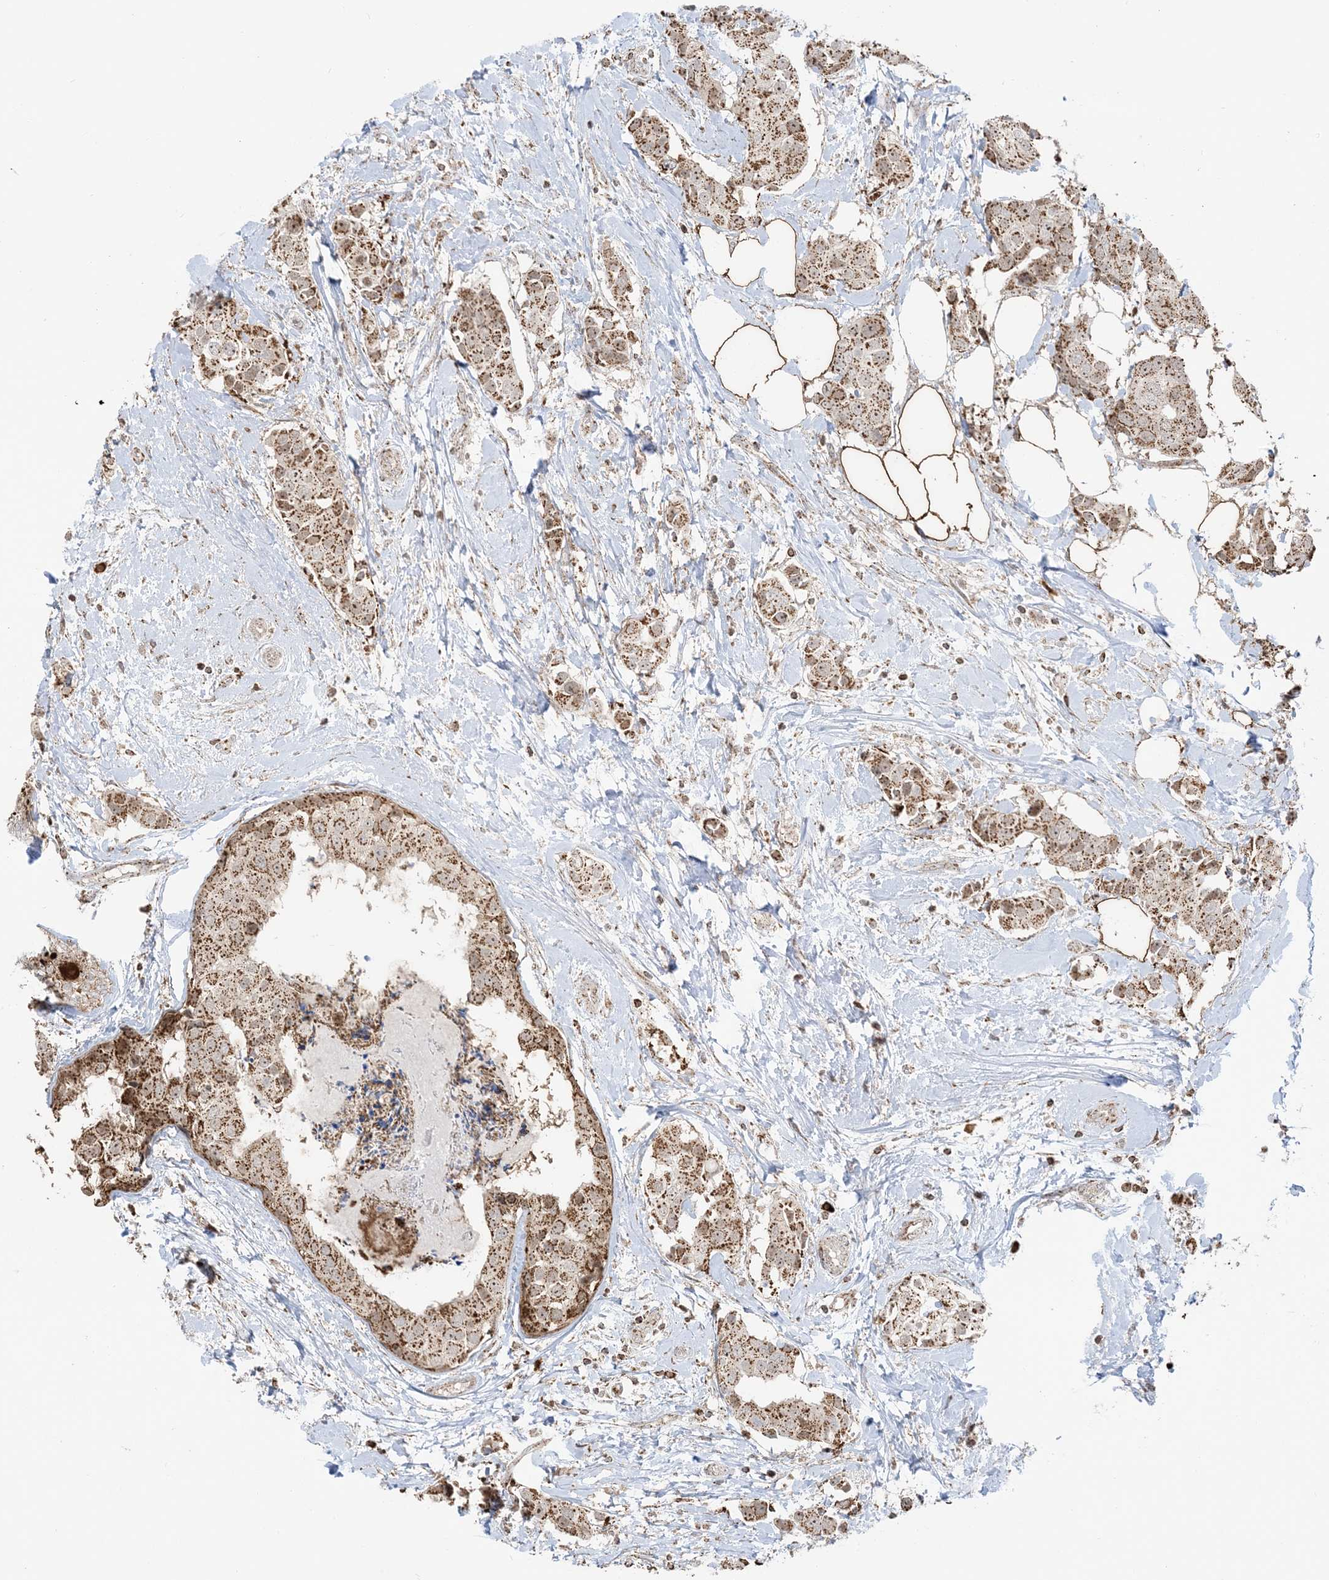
{"staining": {"intensity": "moderate", "quantity": ">75%", "location": "cytoplasmic/membranous,nuclear"}, "tissue": "breast cancer", "cell_type": "Tumor cells", "image_type": "cancer", "snomed": [{"axis": "morphology", "description": "Normal tissue, NOS"}, {"axis": "morphology", "description": "Duct carcinoma"}, {"axis": "topography", "description": "Breast"}], "caption": "Protein analysis of infiltrating ductal carcinoma (breast) tissue exhibits moderate cytoplasmic/membranous and nuclear expression in approximately >75% of tumor cells.", "gene": "MAPKBP1", "patient": {"sex": "female", "age": 39}}